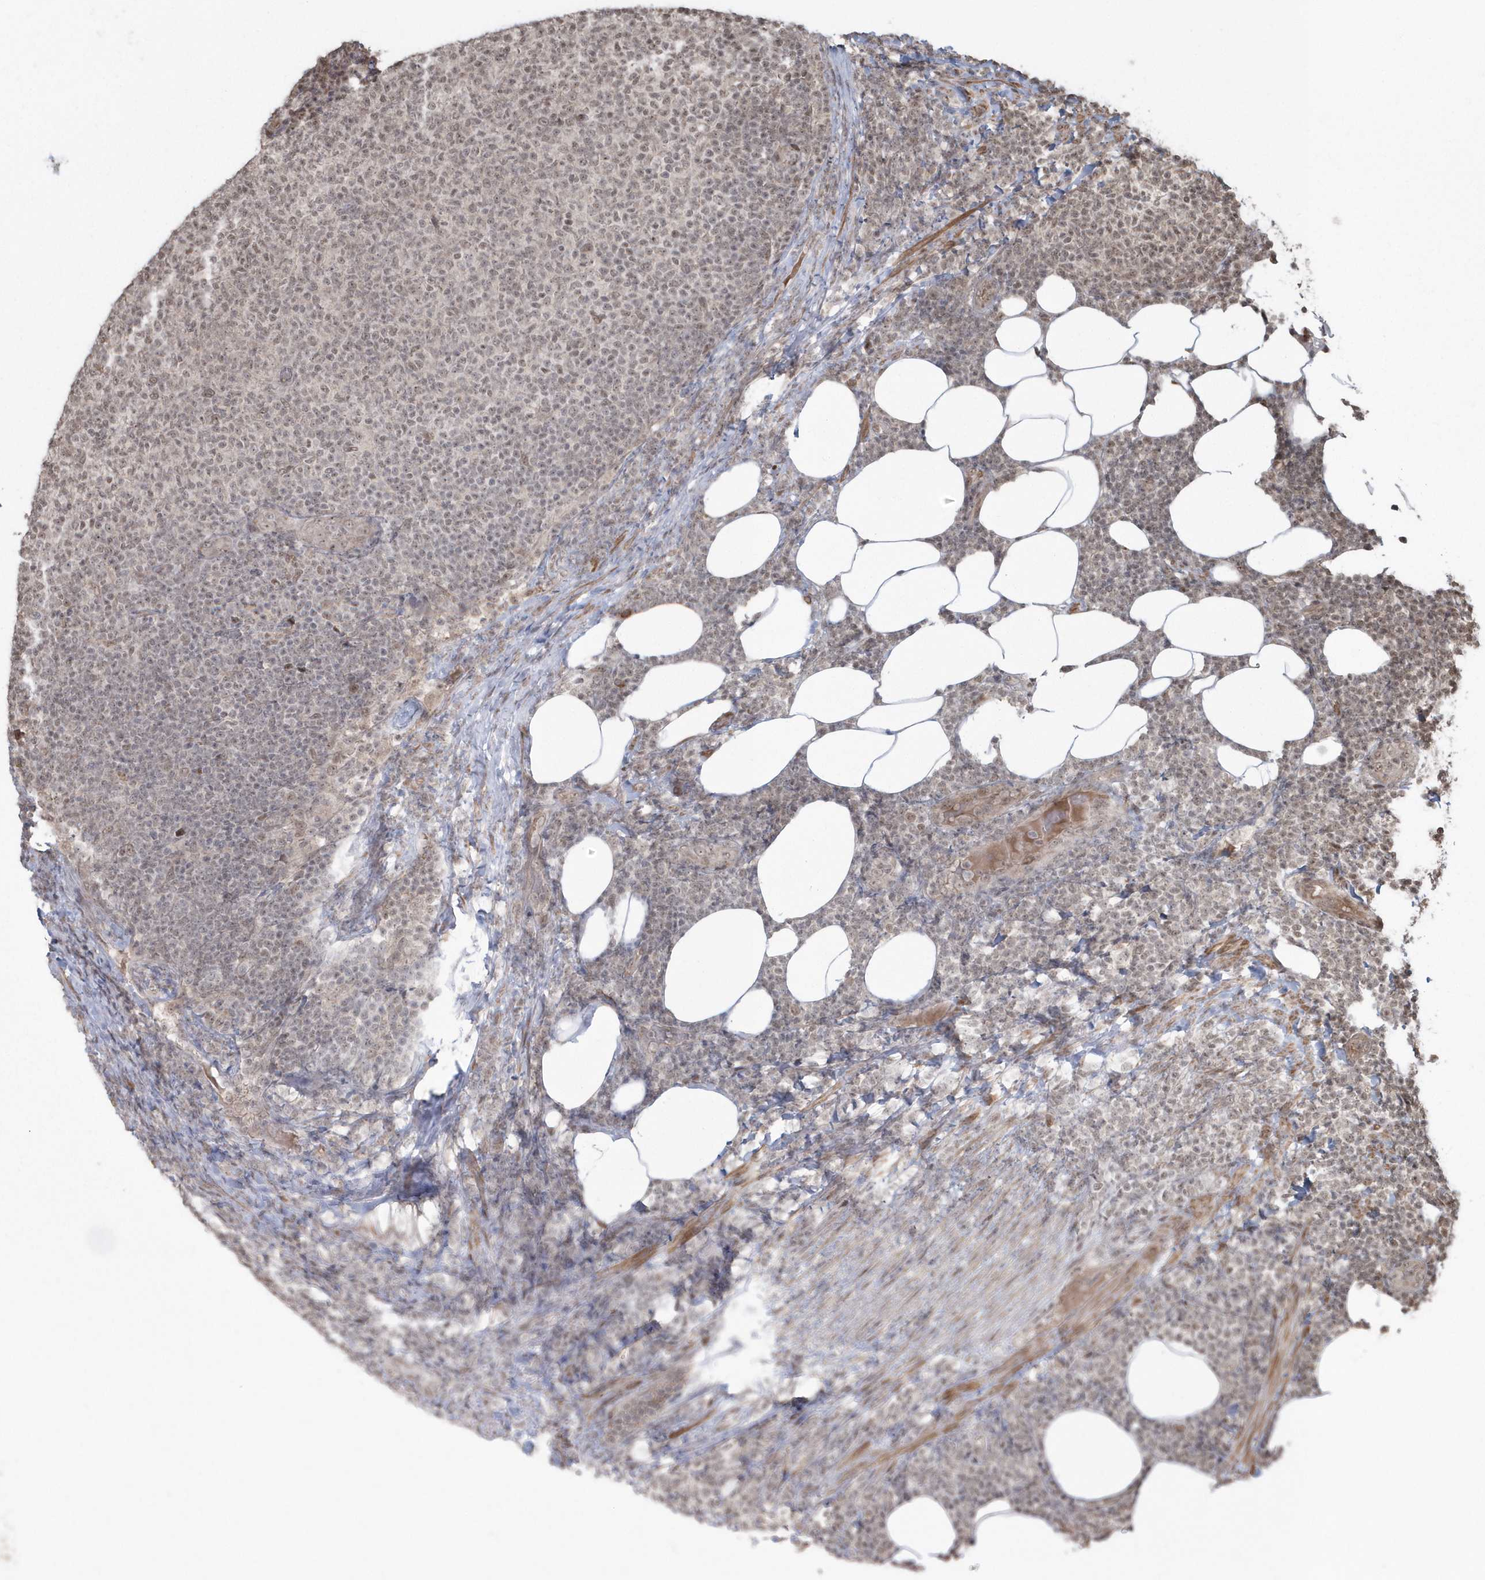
{"staining": {"intensity": "weak", "quantity": "<25%", "location": "nuclear"}, "tissue": "lymphoma", "cell_type": "Tumor cells", "image_type": "cancer", "snomed": [{"axis": "morphology", "description": "Malignant lymphoma, non-Hodgkin's type, Low grade"}, {"axis": "topography", "description": "Lymph node"}], "caption": "Tumor cells are negative for protein expression in human malignant lymphoma, non-Hodgkin's type (low-grade). (Stains: DAB (3,3'-diaminobenzidine) IHC with hematoxylin counter stain, Microscopy: brightfield microscopy at high magnification).", "gene": "EPB41L4A", "patient": {"sex": "male", "age": 66}}